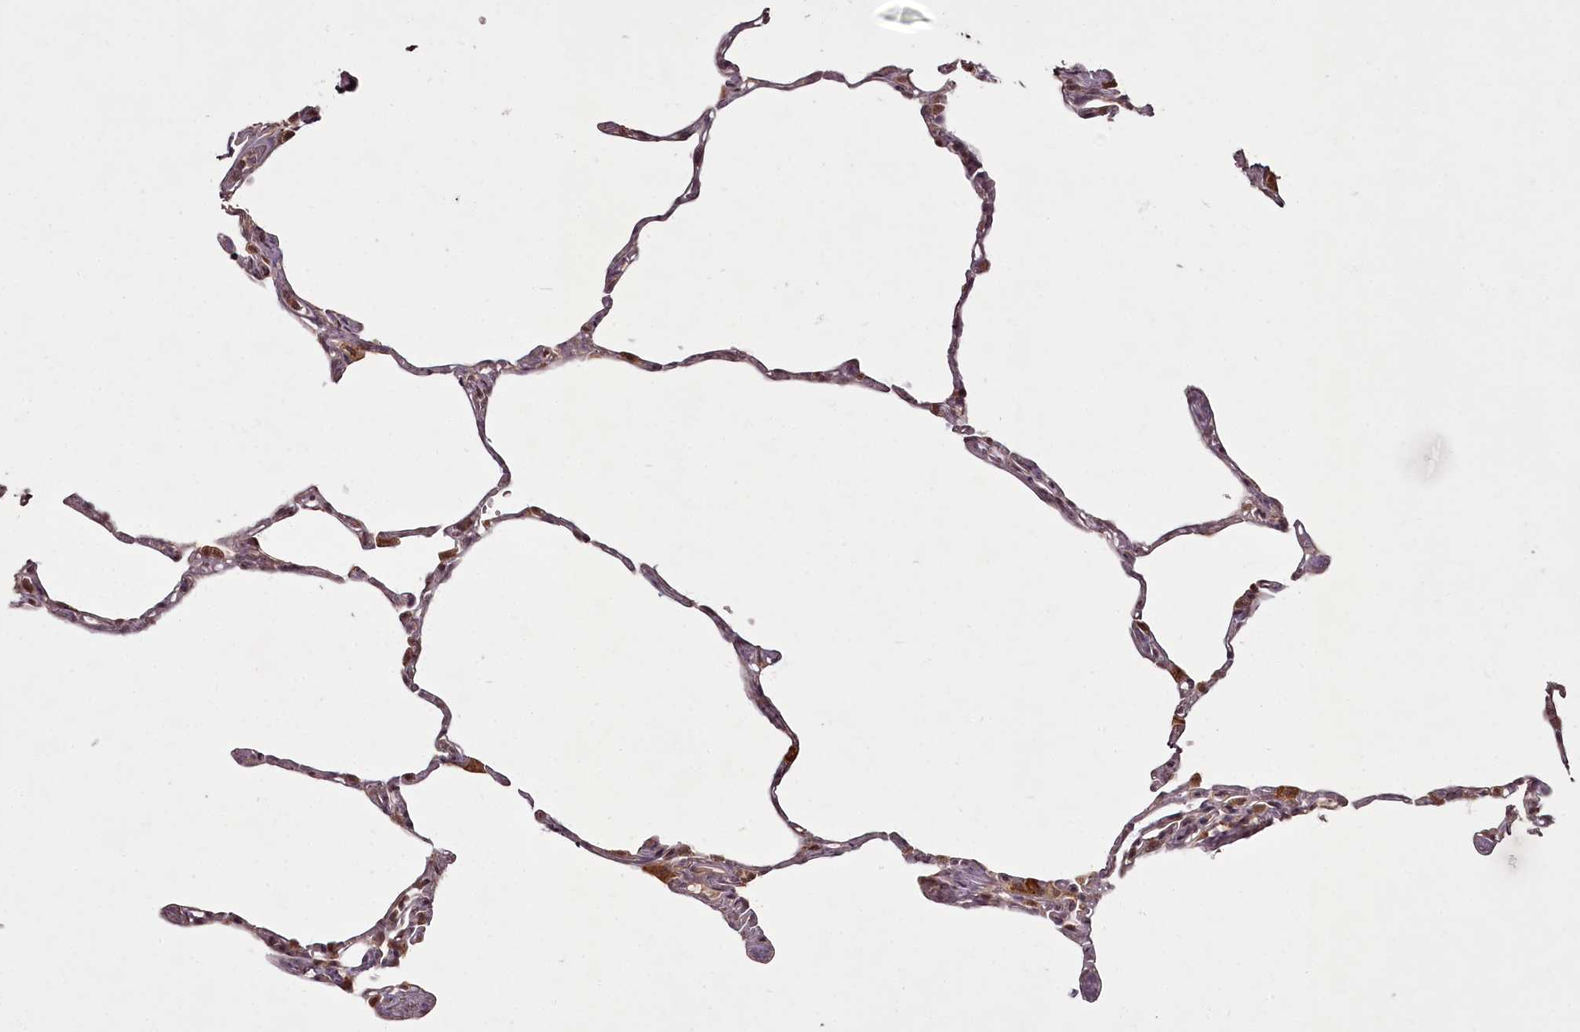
{"staining": {"intensity": "moderate", "quantity": "<25%", "location": "cytoplasmic/membranous"}, "tissue": "lung", "cell_type": "Alveolar cells", "image_type": "normal", "snomed": [{"axis": "morphology", "description": "Normal tissue, NOS"}, {"axis": "topography", "description": "Lung"}], "caption": "A low amount of moderate cytoplasmic/membranous expression is appreciated in approximately <25% of alveolar cells in normal lung. Nuclei are stained in blue.", "gene": "PCBP2", "patient": {"sex": "male", "age": 65}}